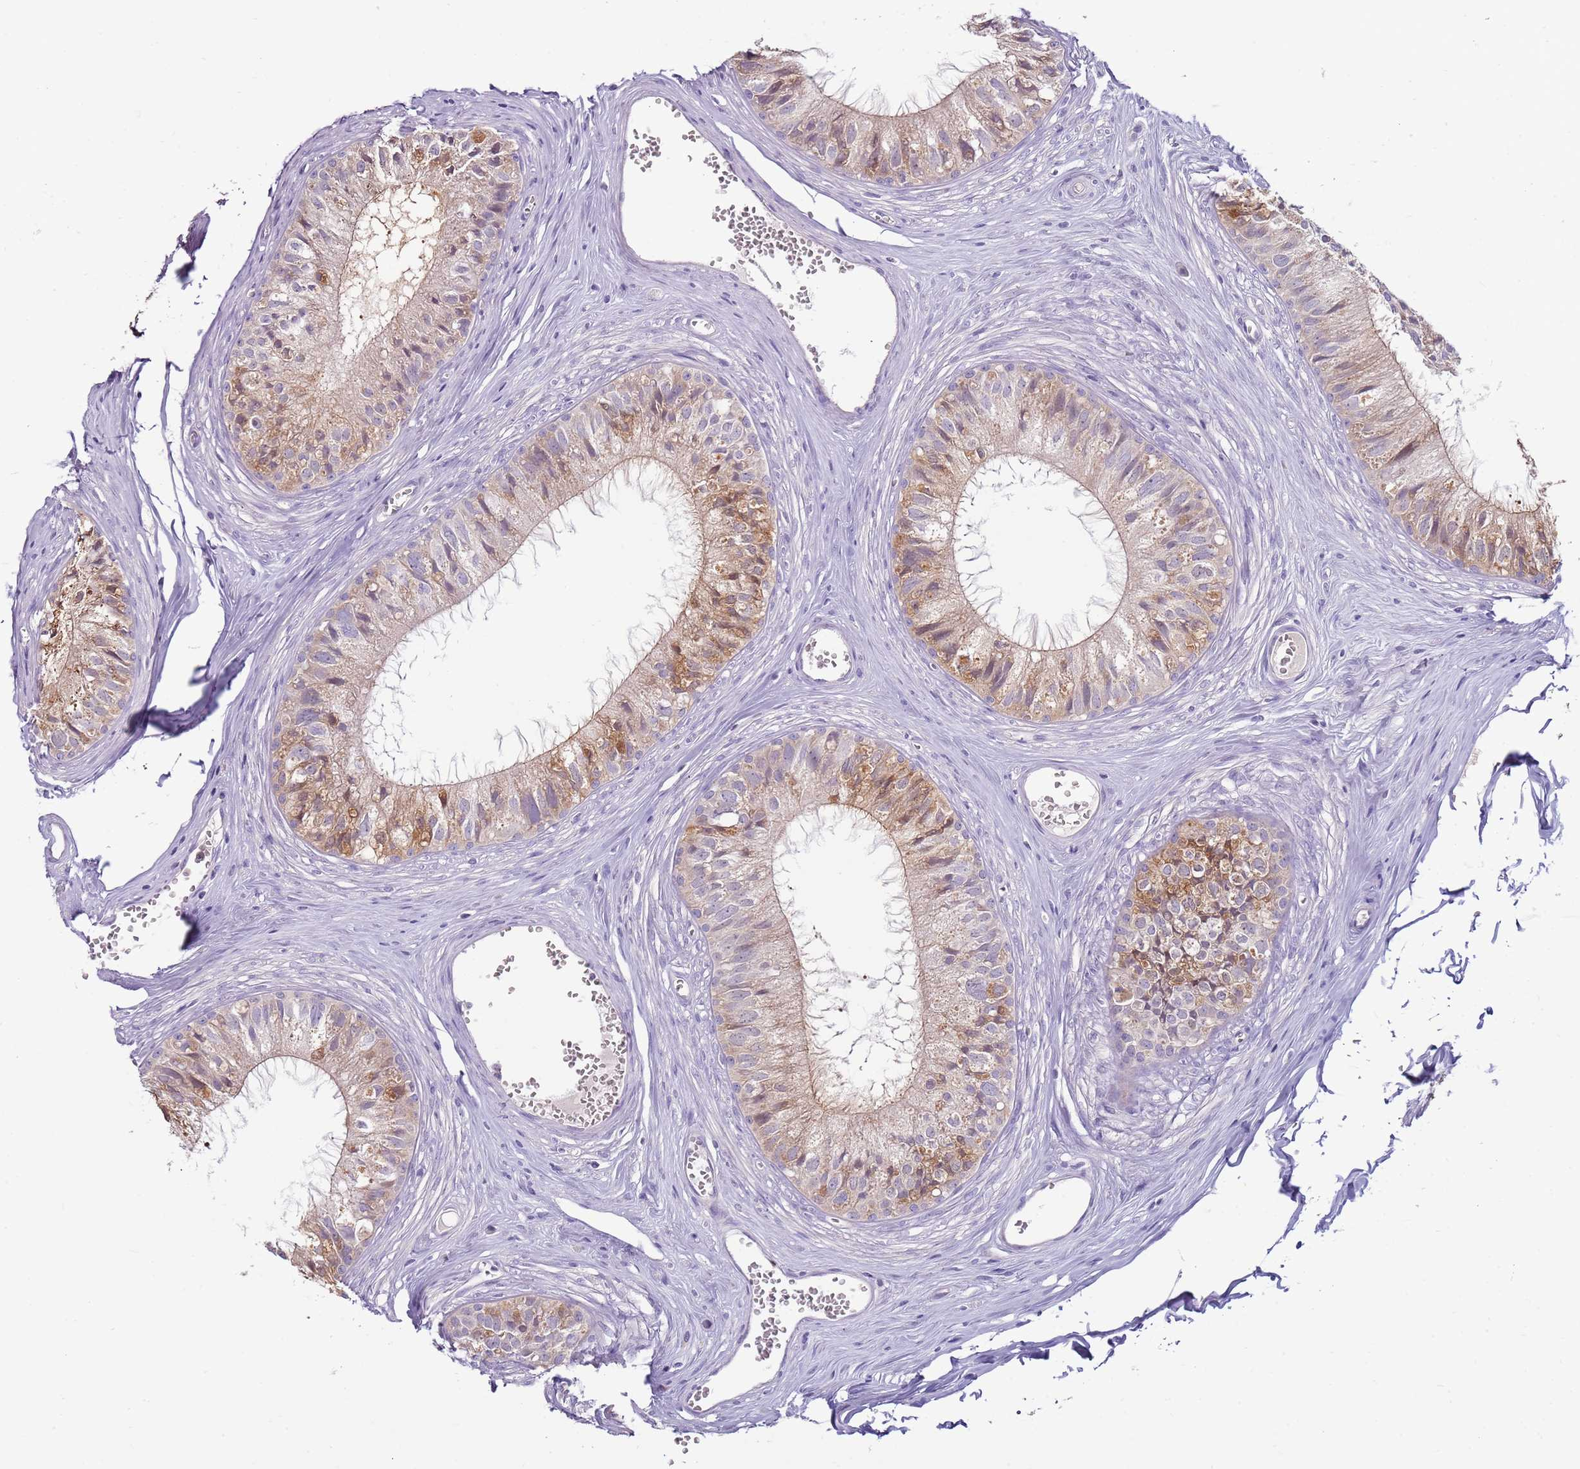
{"staining": {"intensity": "moderate", "quantity": "<25%", "location": "cytoplasmic/membranous"}, "tissue": "epididymis", "cell_type": "Glandular cells", "image_type": "normal", "snomed": [{"axis": "morphology", "description": "Normal tissue, NOS"}, {"axis": "topography", "description": "Epididymis"}], "caption": "The photomicrograph displays immunohistochemical staining of normal epididymis. There is moderate cytoplasmic/membranous positivity is seen in approximately <25% of glandular cells. The staining was performed using DAB (3,3'-diaminobenzidine) to visualize the protein expression in brown, while the nuclei were stained in blue with hematoxylin (Magnification: 20x).", "gene": "ARHGAP5", "patient": {"sex": "male", "age": 36}}